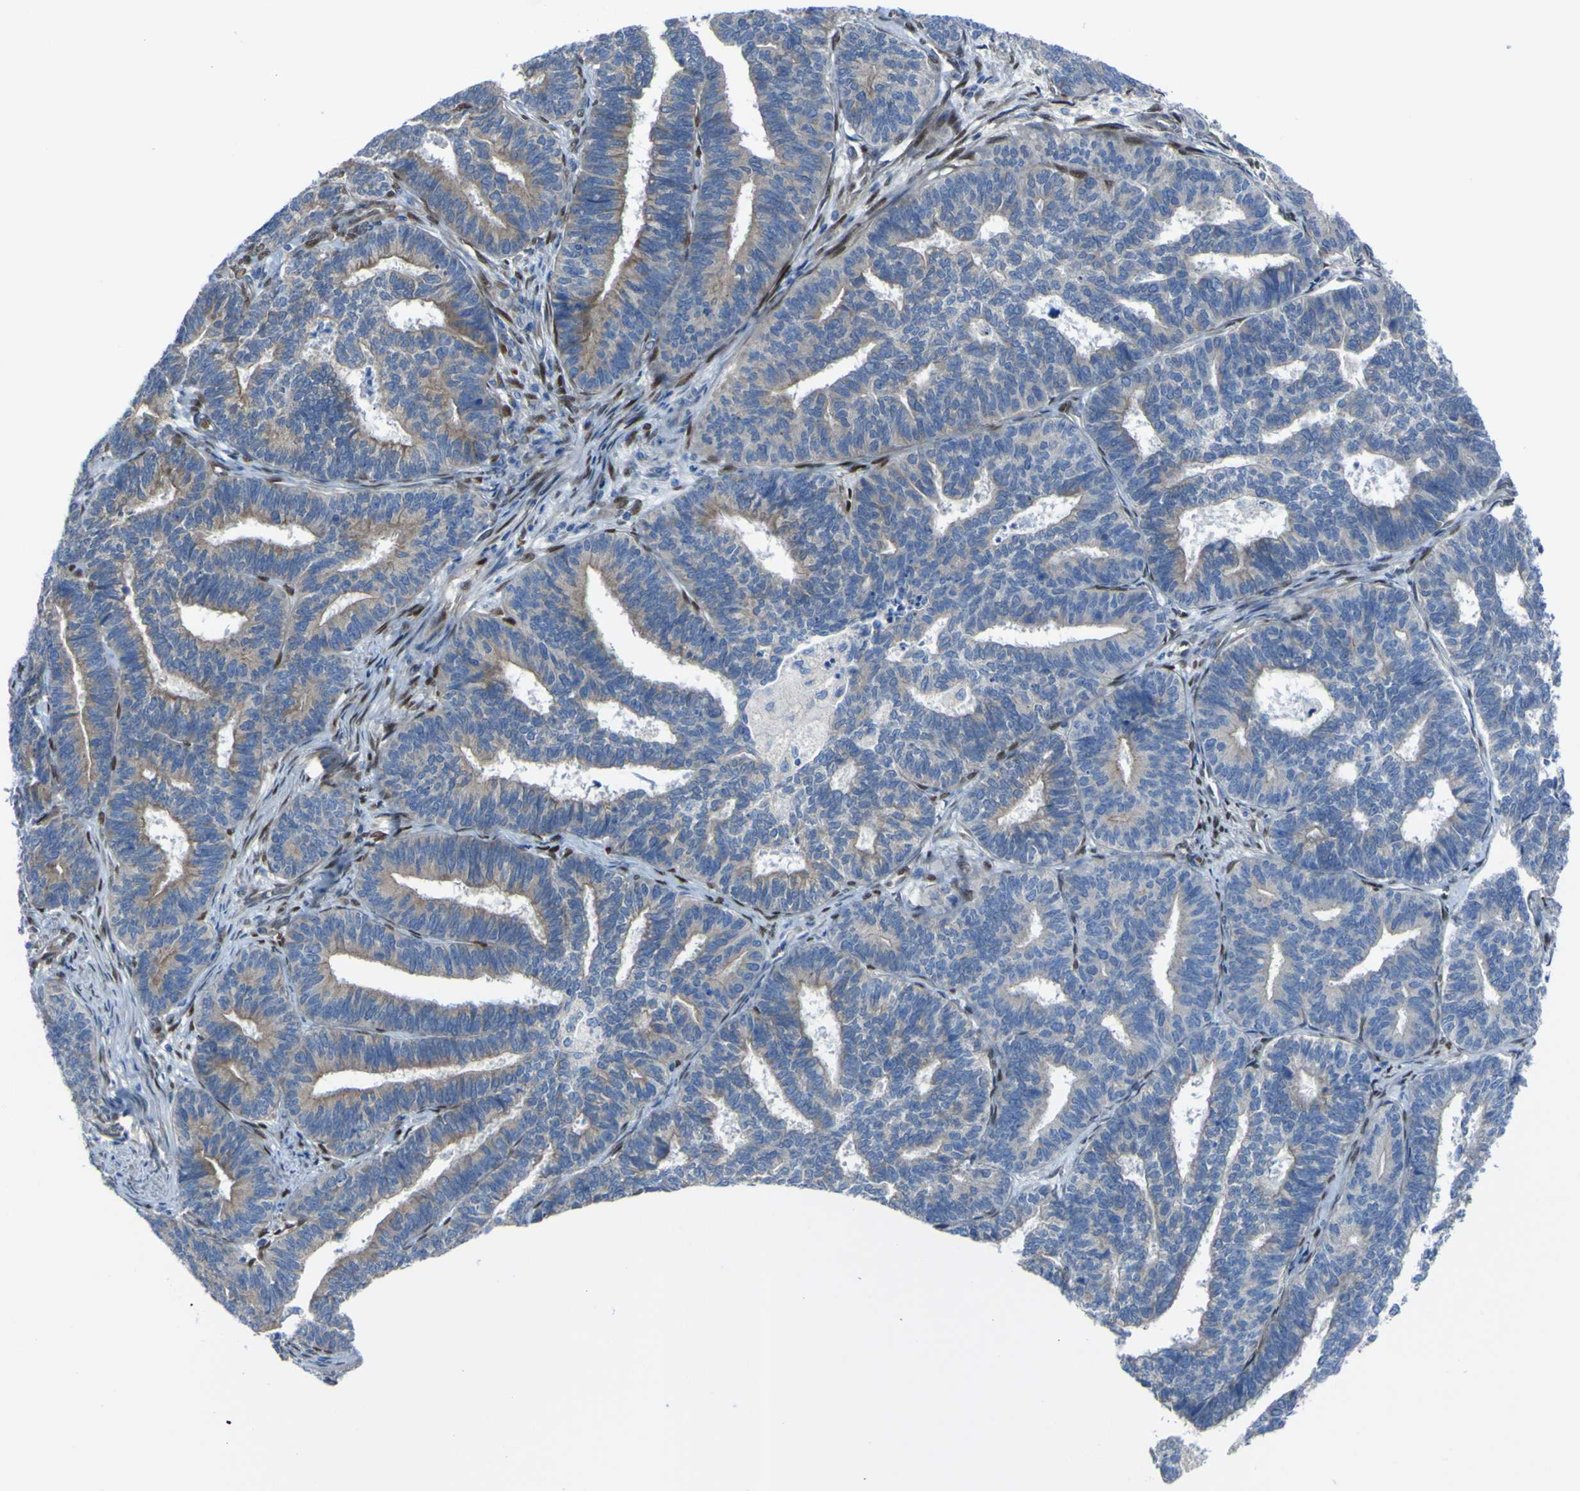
{"staining": {"intensity": "moderate", "quantity": "25%-75%", "location": "cytoplasmic/membranous"}, "tissue": "endometrial cancer", "cell_type": "Tumor cells", "image_type": "cancer", "snomed": [{"axis": "morphology", "description": "Adenocarcinoma, NOS"}, {"axis": "topography", "description": "Endometrium"}], "caption": "Adenocarcinoma (endometrial) stained with DAB (3,3'-diaminobenzidine) IHC shows medium levels of moderate cytoplasmic/membranous expression in about 25%-75% of tumor cells. (Stains: DAB (3,3'-diaminobenzidine) in brown, nuclei in blue, Microscopy: brightfield microscopy at high magnification).", "gene": "LRRN1", "patient": {"sex": "female", "age": 70}}